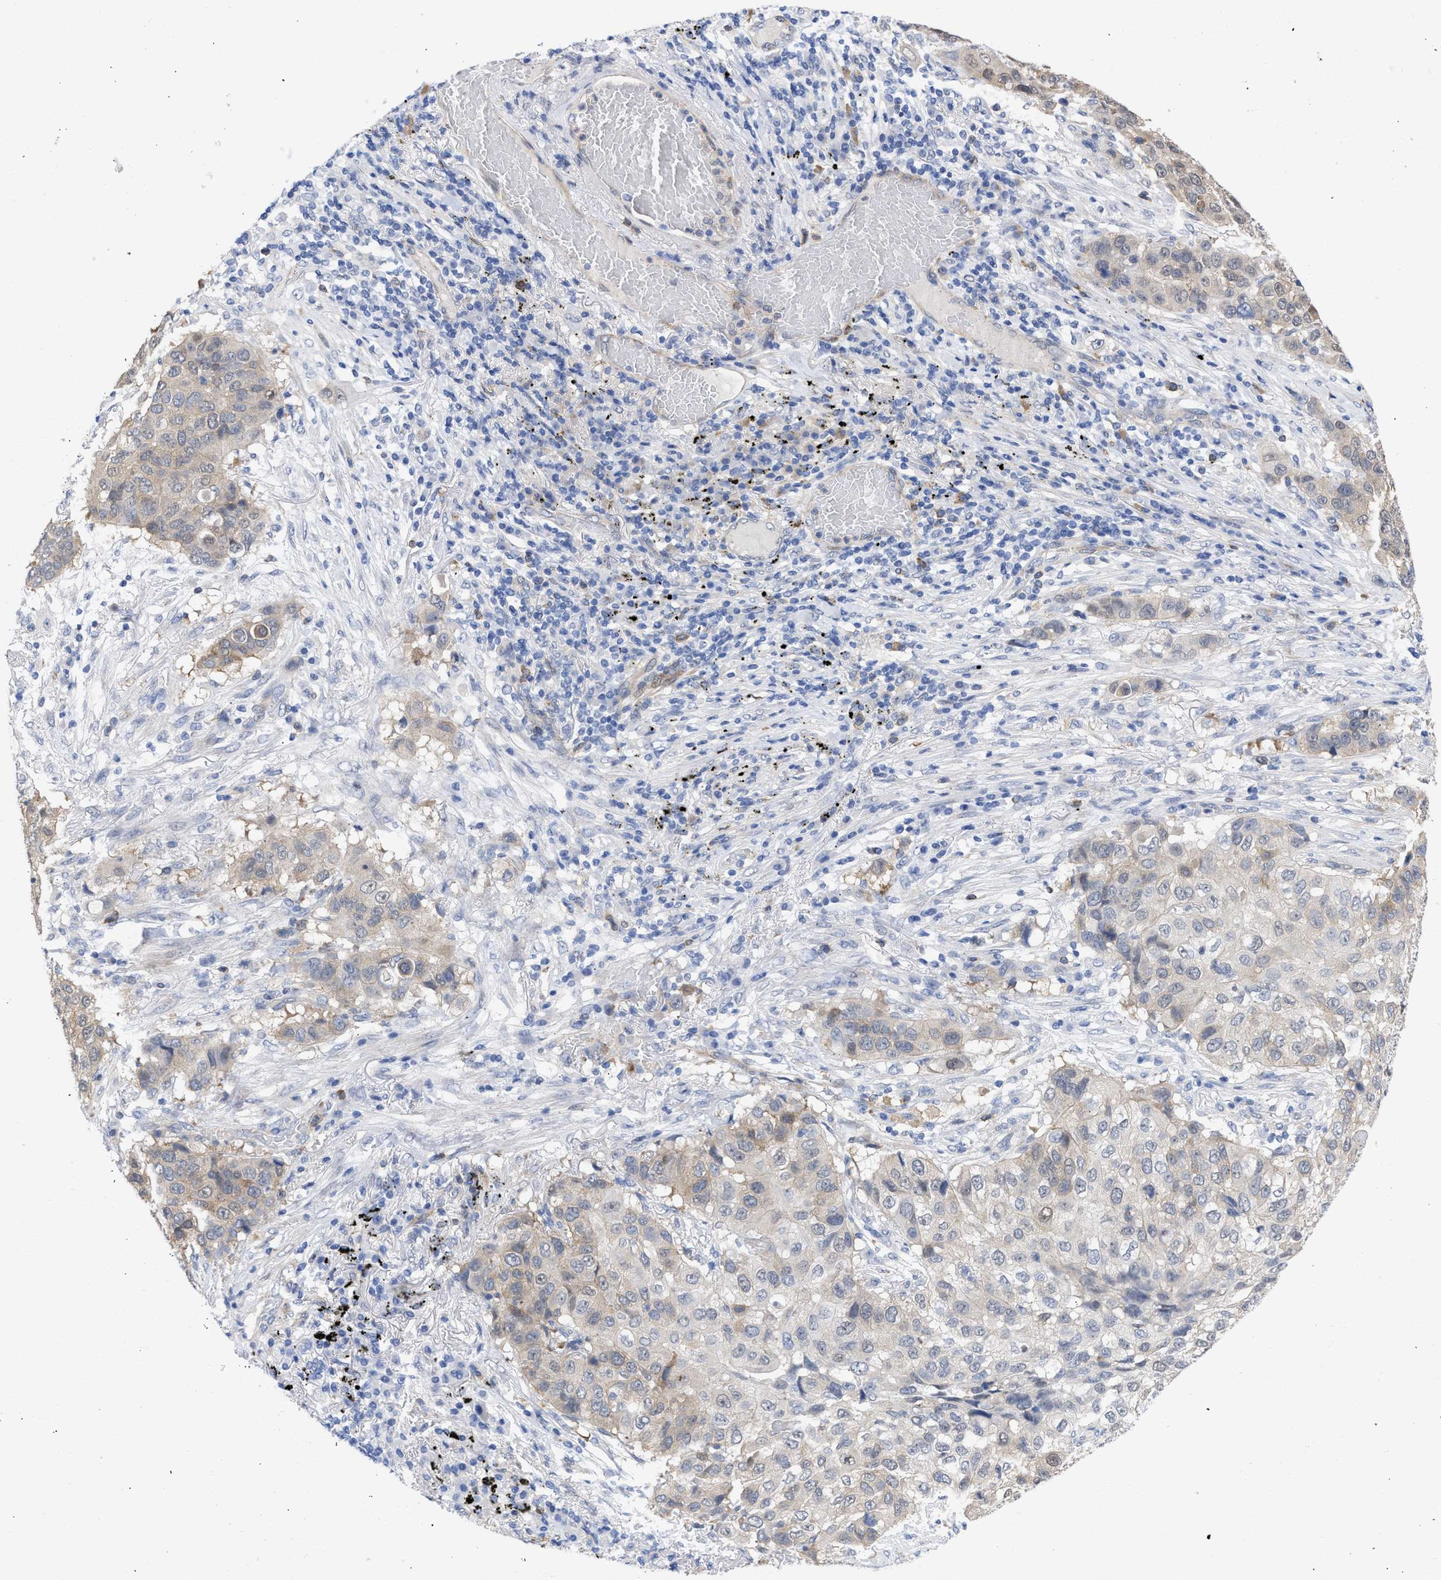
{"staining": {"intensity": "weak", "quantity": ">75%", "location": "cytoplasmic/membranous"}, "tissue": "lung cancer", "cell_type": "Tumor cells", "image_type": "cancer", "snomed": [{"axis": "morphology", "description": "Squamous cell carcinoma, NOS"}, {"axis": "topography", "description": "Lung"}], "caption": "Lung cancer (squamous cell carcinoma) stained for a protein displays weak cytoplasmic/membranous positivity in tumor cells. (Stains: DAB in brown, nuclei in blue, Microscopy: brightfield microscopy at high magnification).", "gene": "THRA", "patient": {"sex": "male", "age": 57}}